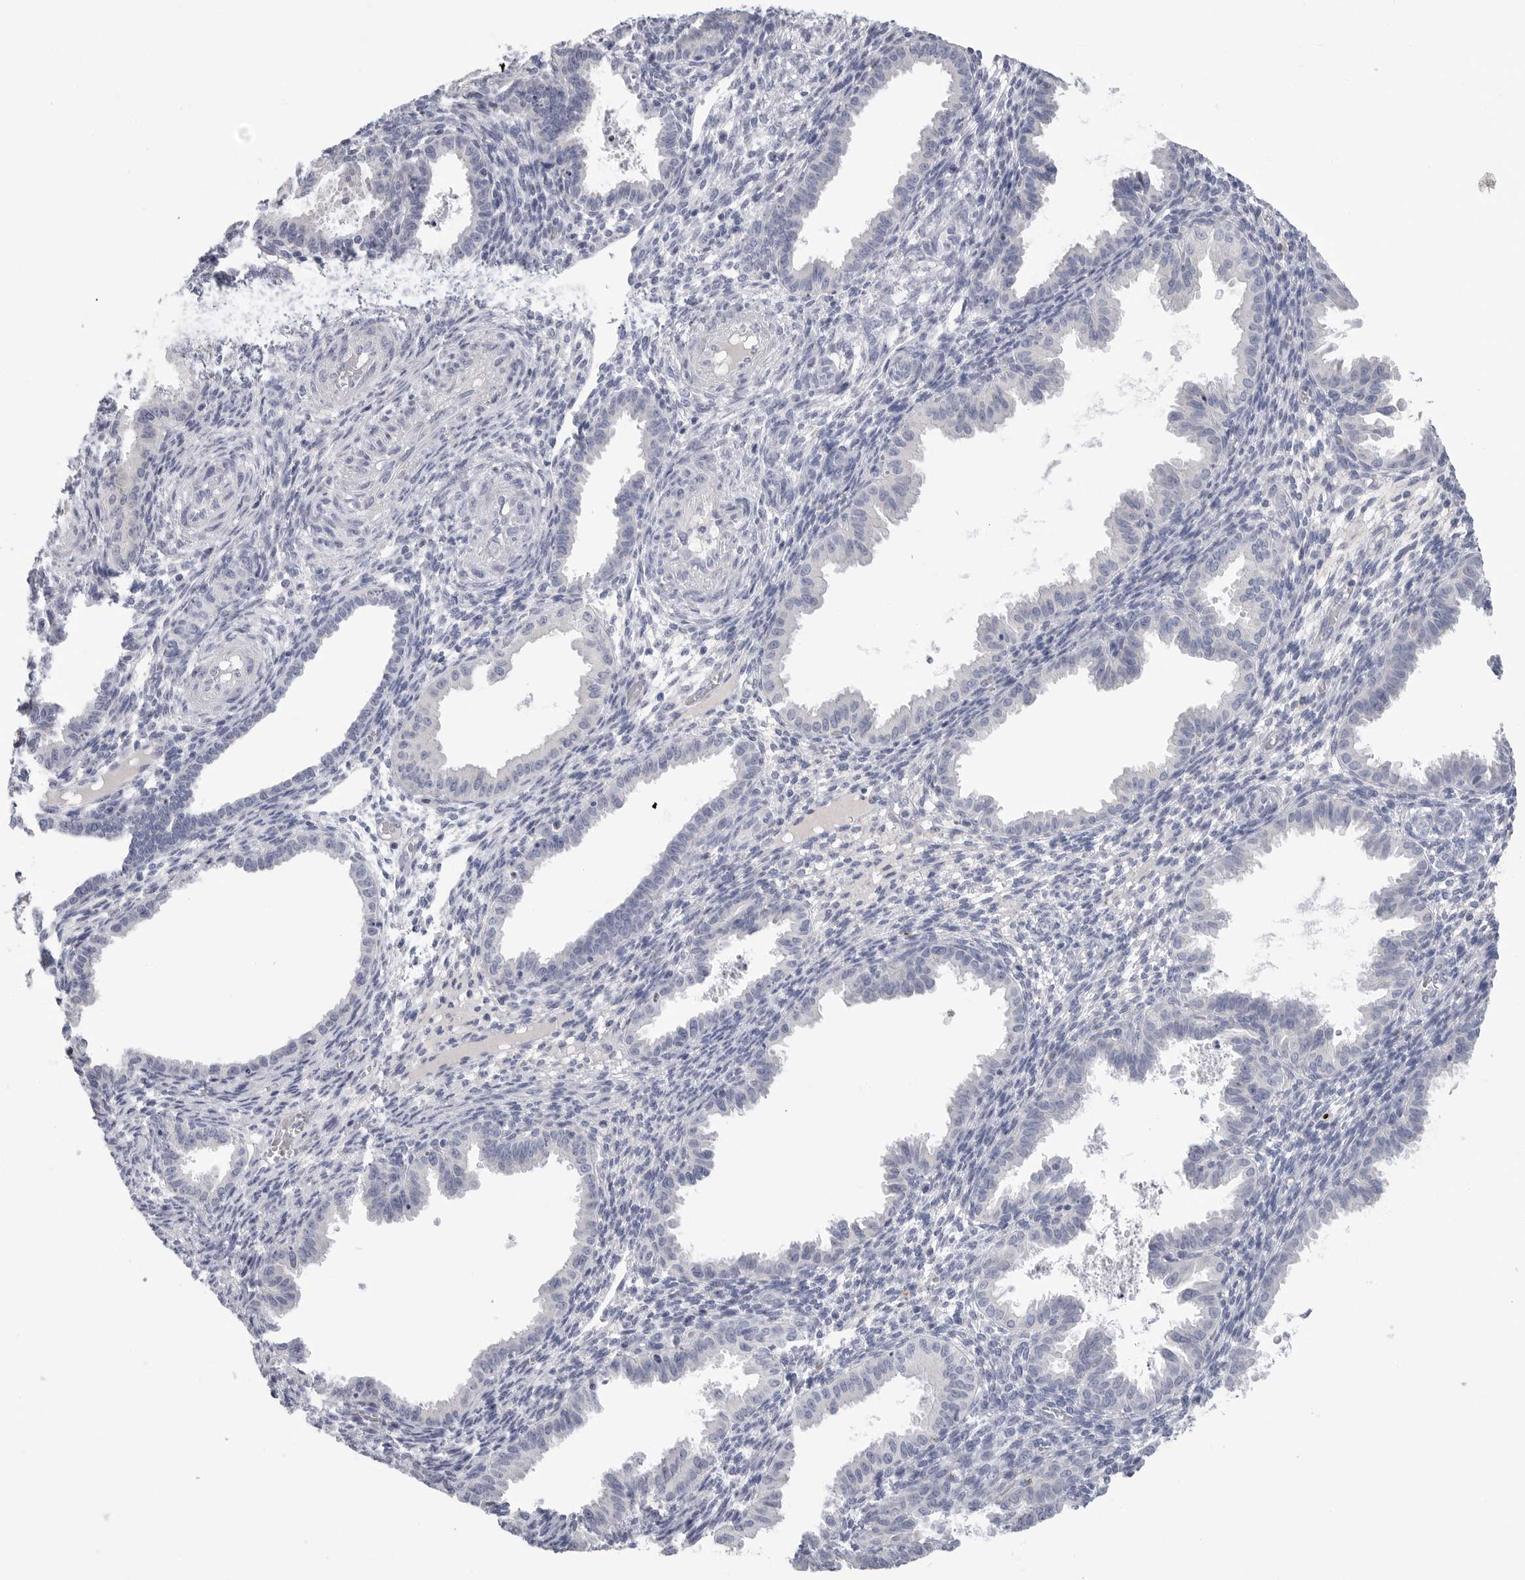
{"staining": {"intensity": "negative", "quantity": "none", "location": "none"}, "tissue": "endometrium", "cell_type": "Cells in endometrial stroma", "image_type": "normal", "snomed": [{"axis": "morphology", "description": "Normal tissue, NOS"}, {"axis": "topography", "description": "Endometrium"}], "caption": "An IHC histopathology image of unremarkable endometrium is shown. There is no staining in cells in endometrial stroma of endometrium.", "gene": "CAMK2B", "patient": {"sex": "female", "age": 33}}